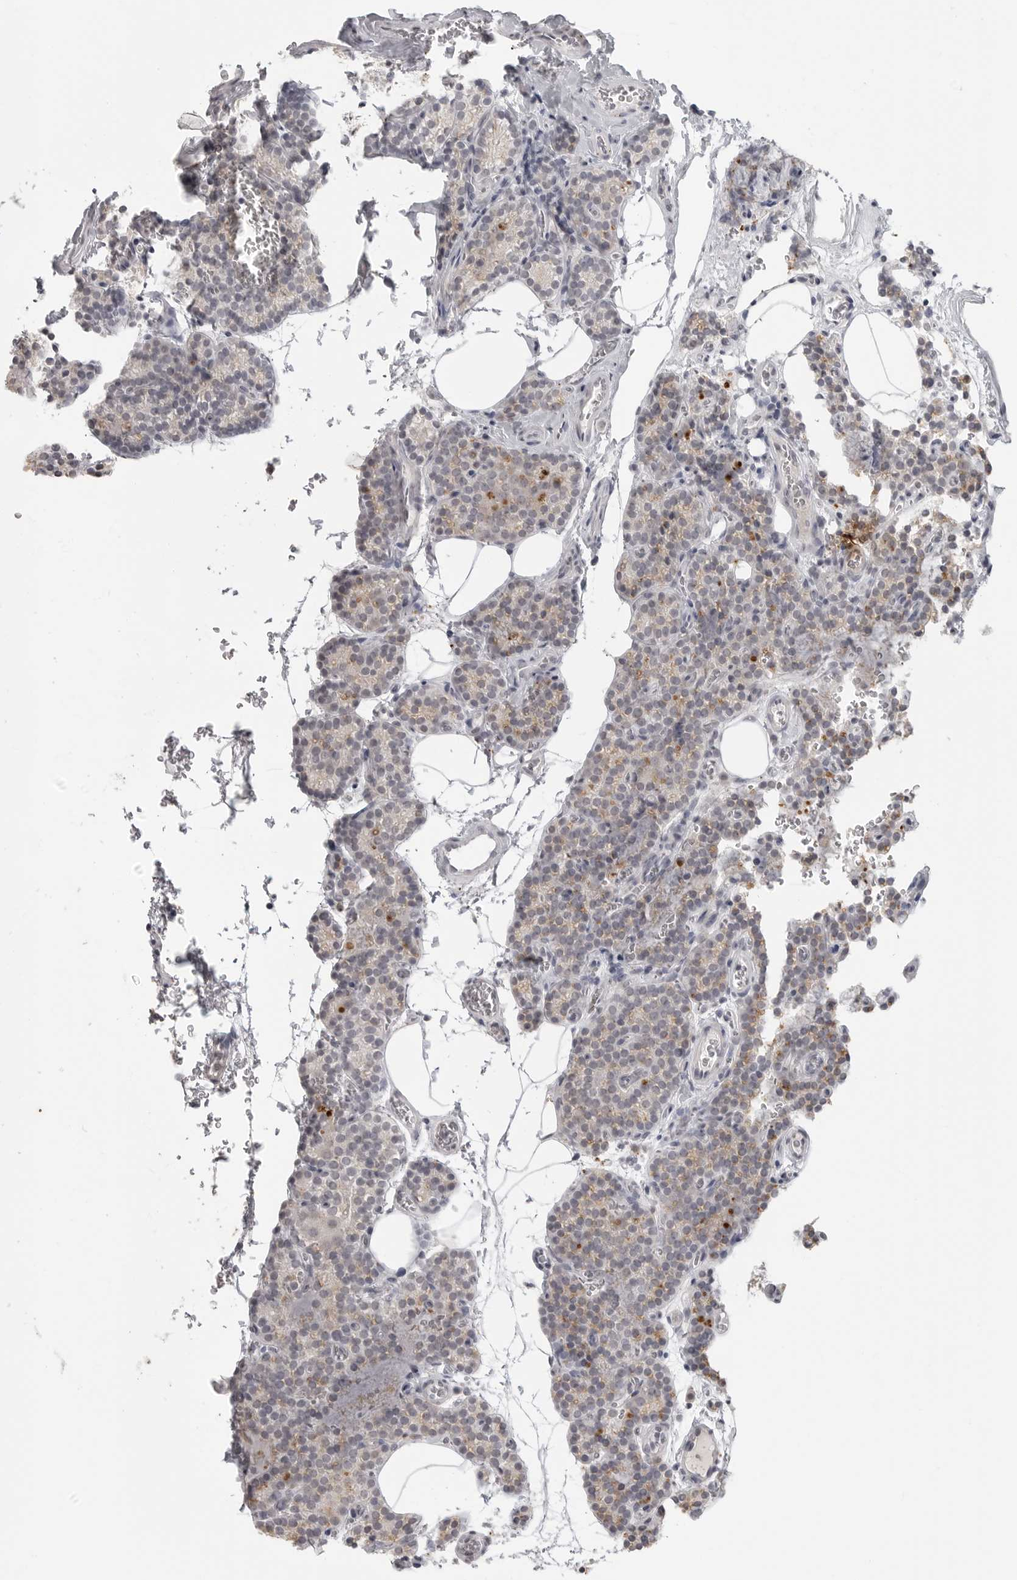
{"staining": {"intensity": "weak", "quantity": "<25%", "location": "cytoplasmic/membranous"}, "tissue": "parathyroid gland", "cell_type": "Glandular cells", "image_type": "normal", "snomed": [{"axis": "morphology", "description": "Normal tissue, NOS"}, {"axis": "topography", "description": "Parathyroid gland"}], "caption": "DAB immunohistochemical staining of normal parathyroid gland exhibits no significant expression in glandular cells.", "gene": "PRSS1", "patient": {"sex": "female", "age": 64}}